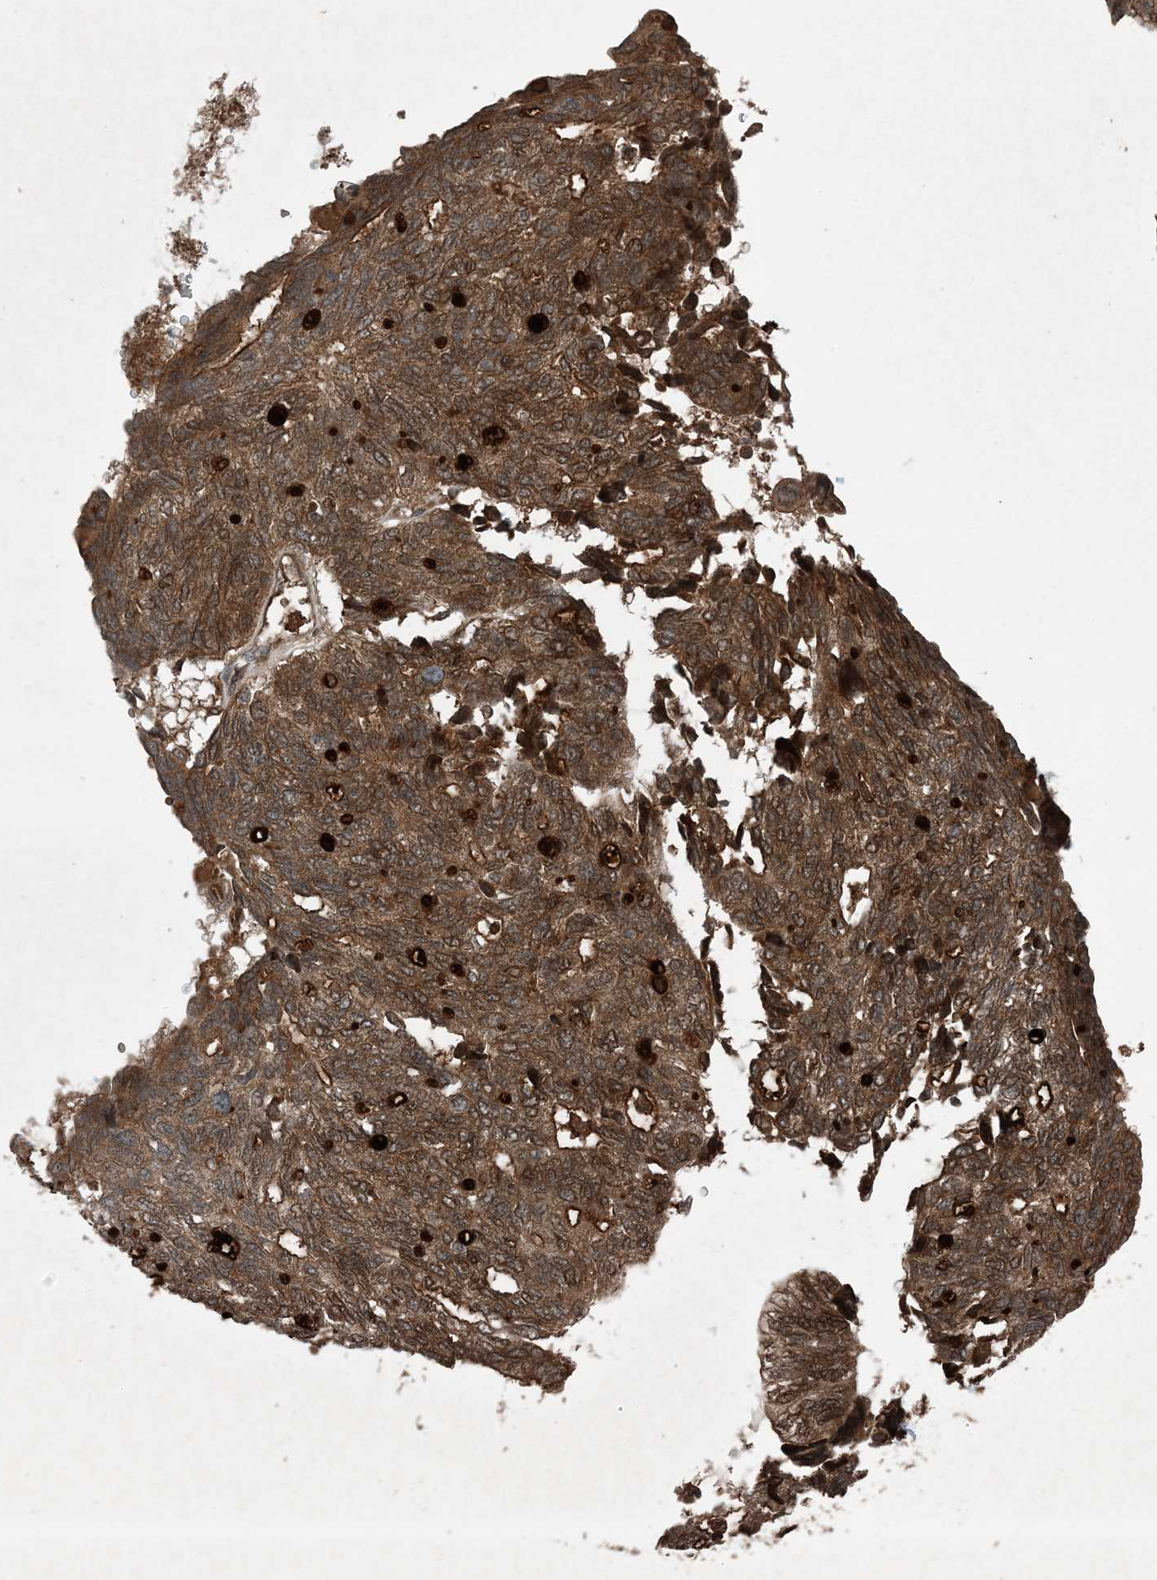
{"staining": {"intensity": "strong", "quantity": ">75%", "location": "cytoplasmic/membranous"}, "tissue": "ovarian cancer", "cell_type": "Tumor cells", "image_type": "cancer", "snomed": [{"axis": "morphology", "description": "Cystadenocarcinoma, serous, NOS"}, {"axis": "topography", "description": "Ovary"}], "caption": "Tumor cells show high levels of strong cytoplasmic/membranous positivity in approximately >75% of cells in human serous cystadenocarcinoma (ovarian).", "gene": "GNG5", "patient": {"sex": "female", "age": 79}}